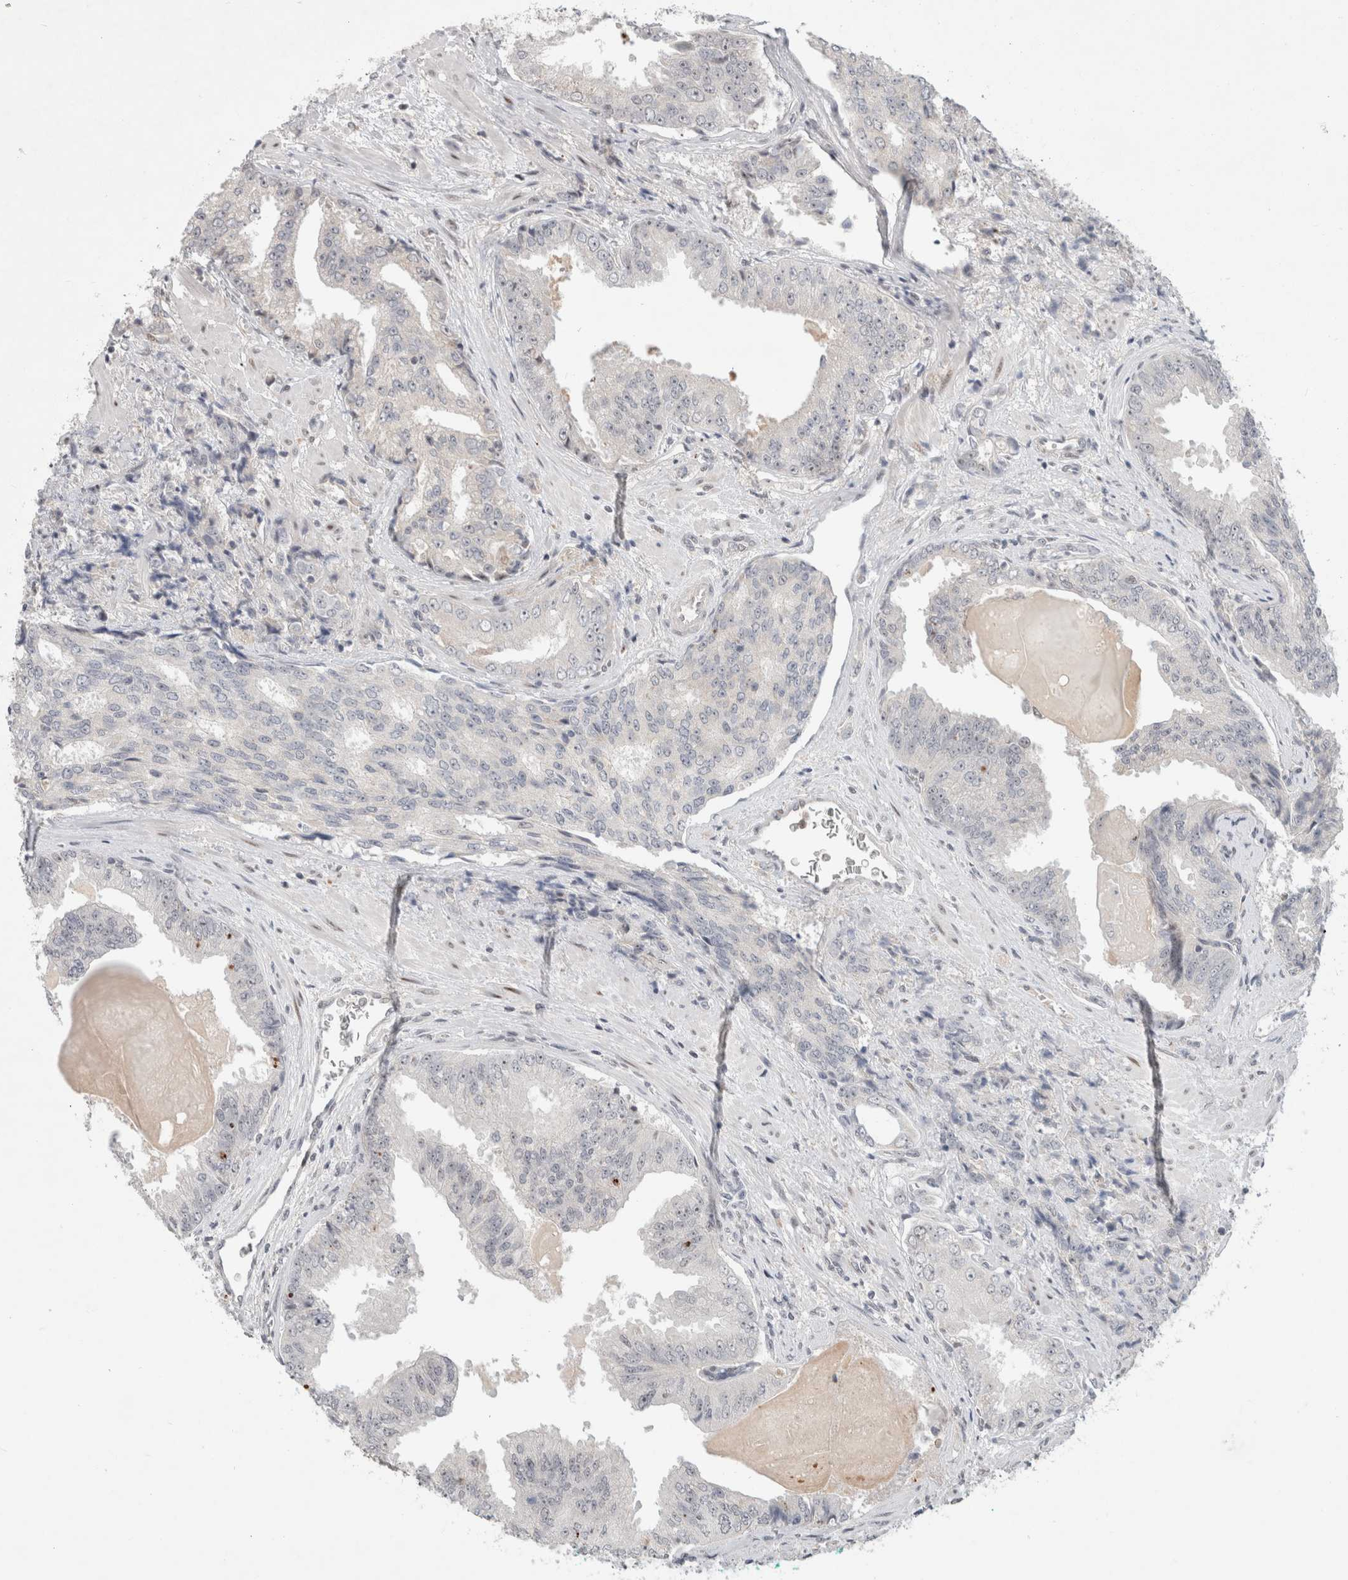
{"staining": {"intensity": "negative", "quantity": "none", "location": "none"}, "tissue": "prostate cancer", "cell_type": "Tumor cells", "image_type": "cancer", "snomed": [{"axis": "morphology", "description": "Adenocarcinoma, High grade"}, {"axis": "topography", "description": "Prostate"}], "caption": "Human prostate high-grade adenocarcinoma stained for a protein using IHC displays no expression in tumor cells.", "gene": "SENP6", "patient": {"sex": "male", "age": 58}}